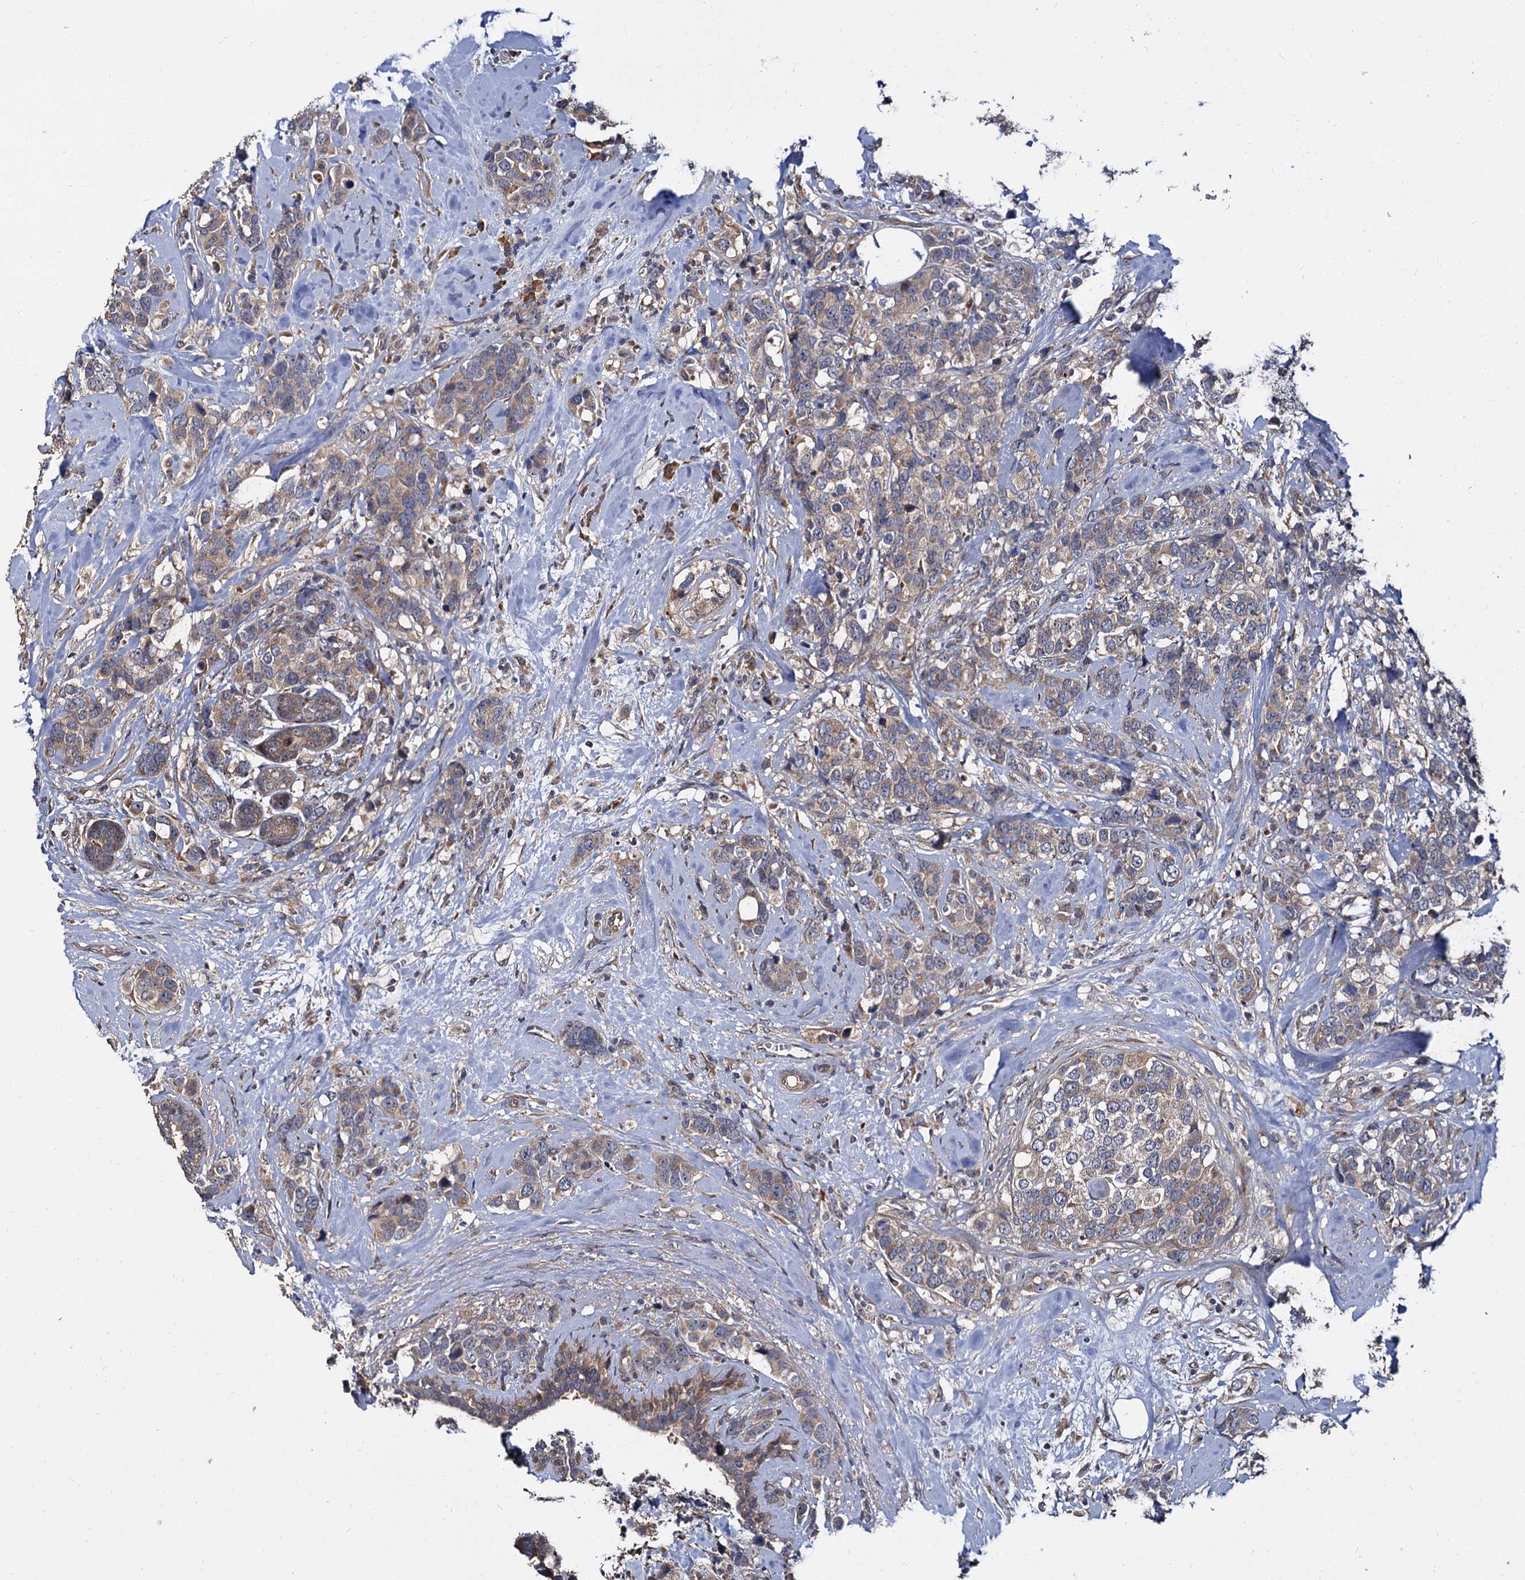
{"staining": {"intensity": "weak", "quantity": ">75%", "location": "cytoplasmic/membranous"}, "tissue": "breast cancer", "cell_type": "Tumor cells", "image_type": "cancer", "snomed": [{"axis": "morphology", "description": "Lobular carcinoma"}, {"axis": "topography", "description": "Breast"}], "caption": "A high-resolution histopathology image shows IHC staining of breast cancer (lobular carcinoma), which demonstrates weak cytoplasmic/membranous positivity in approximately >75% of tumor cells.", "gene": "WWC3", "patient": {"sex": "female", "age": 59}}